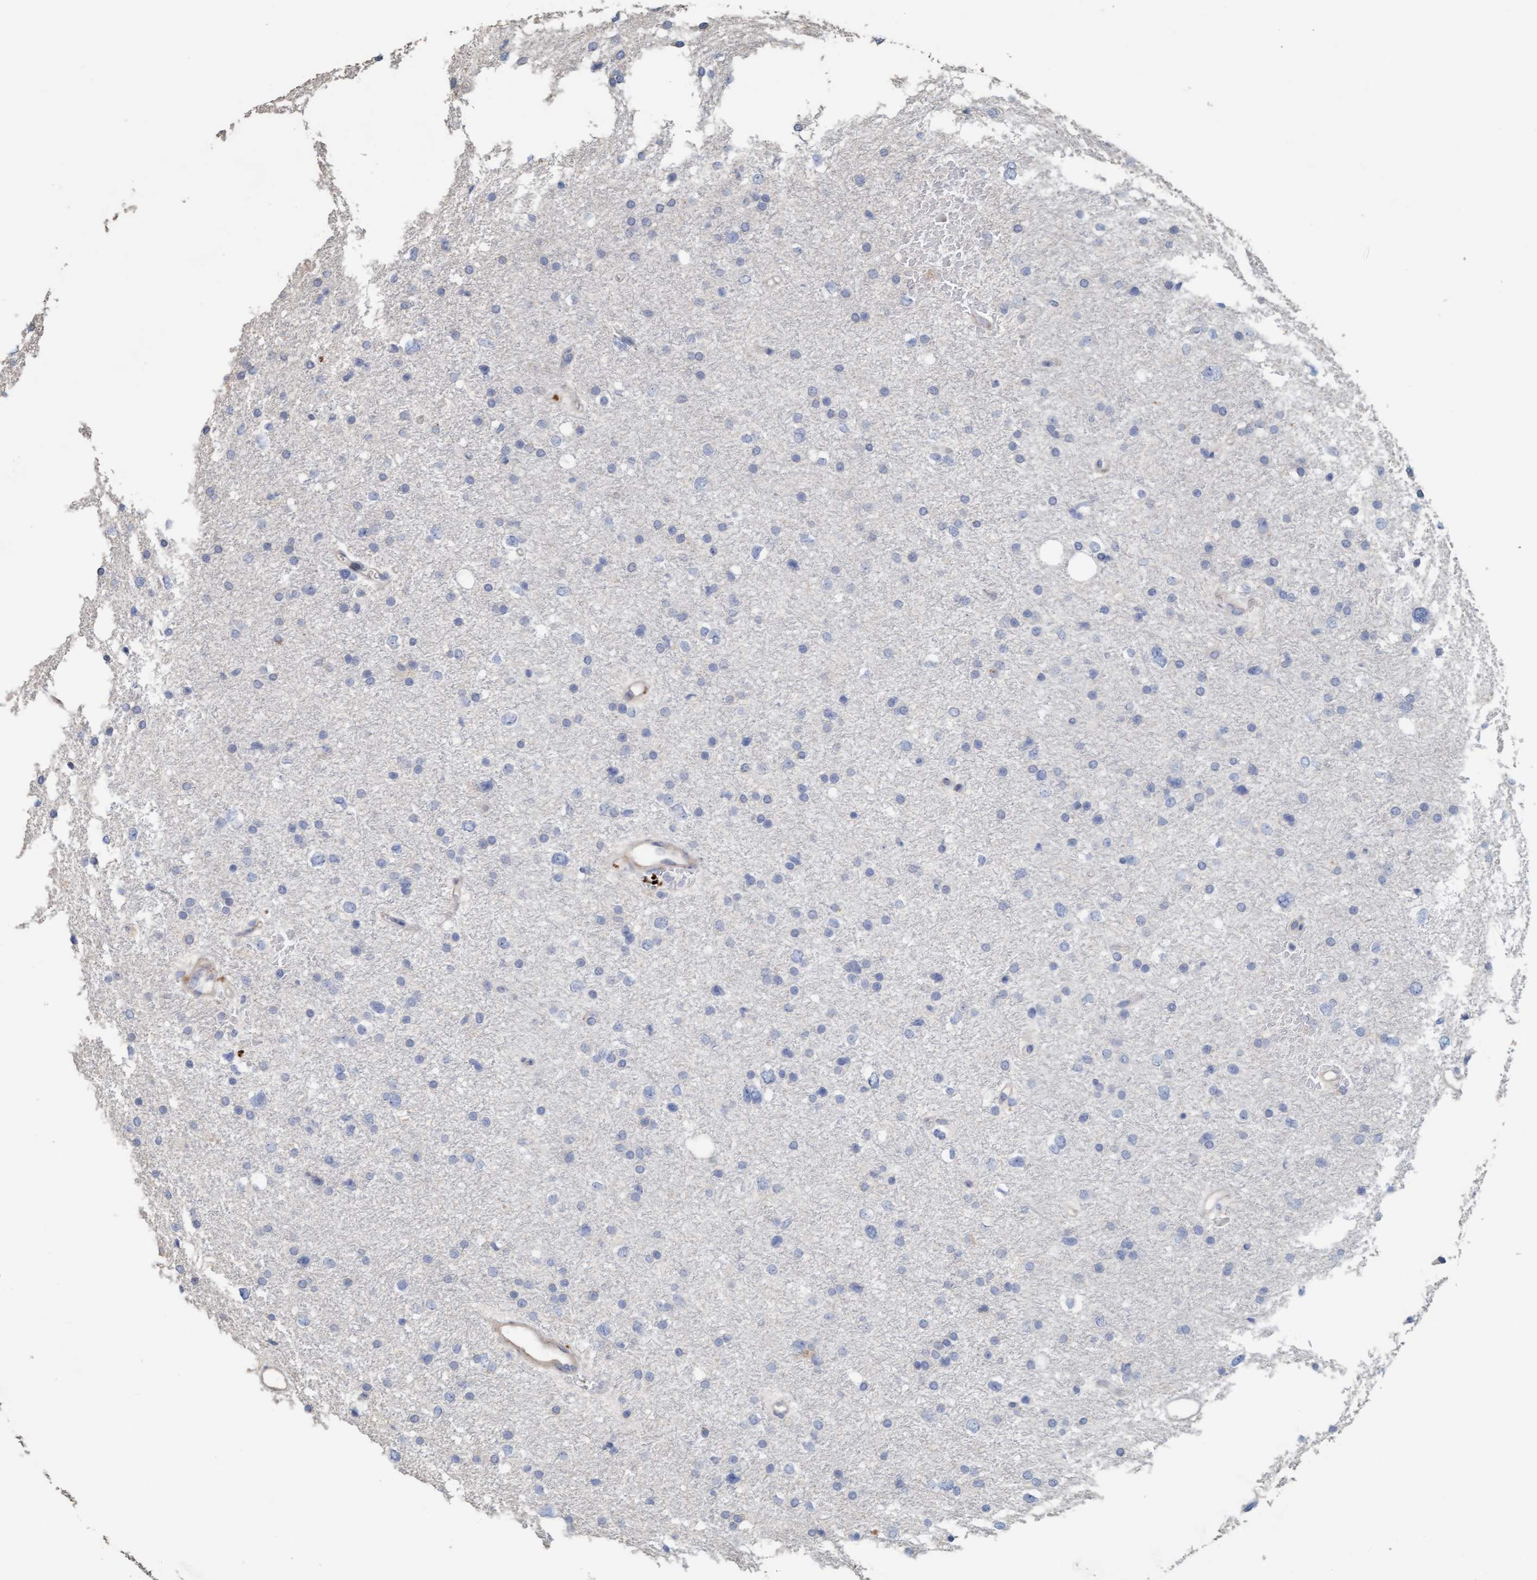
{"staining": {"intensity": "negative", "quantity": "none", "location": "none"}, "tissue": "glioma", "cell_type": "Tumor cells", "image_type": "cancer", "snomed": [{"axis": "morphology", "description": "Glioma, malignant, Low grade"}, {"axis": "topography", "description": "Brain"}], "caption": "Human glioma stained for a protein using immunohistochemistry demonstrates no staining in tumor cells.", "gene": "LONRF1", "patient": {"sex": "female", "age": 37}}